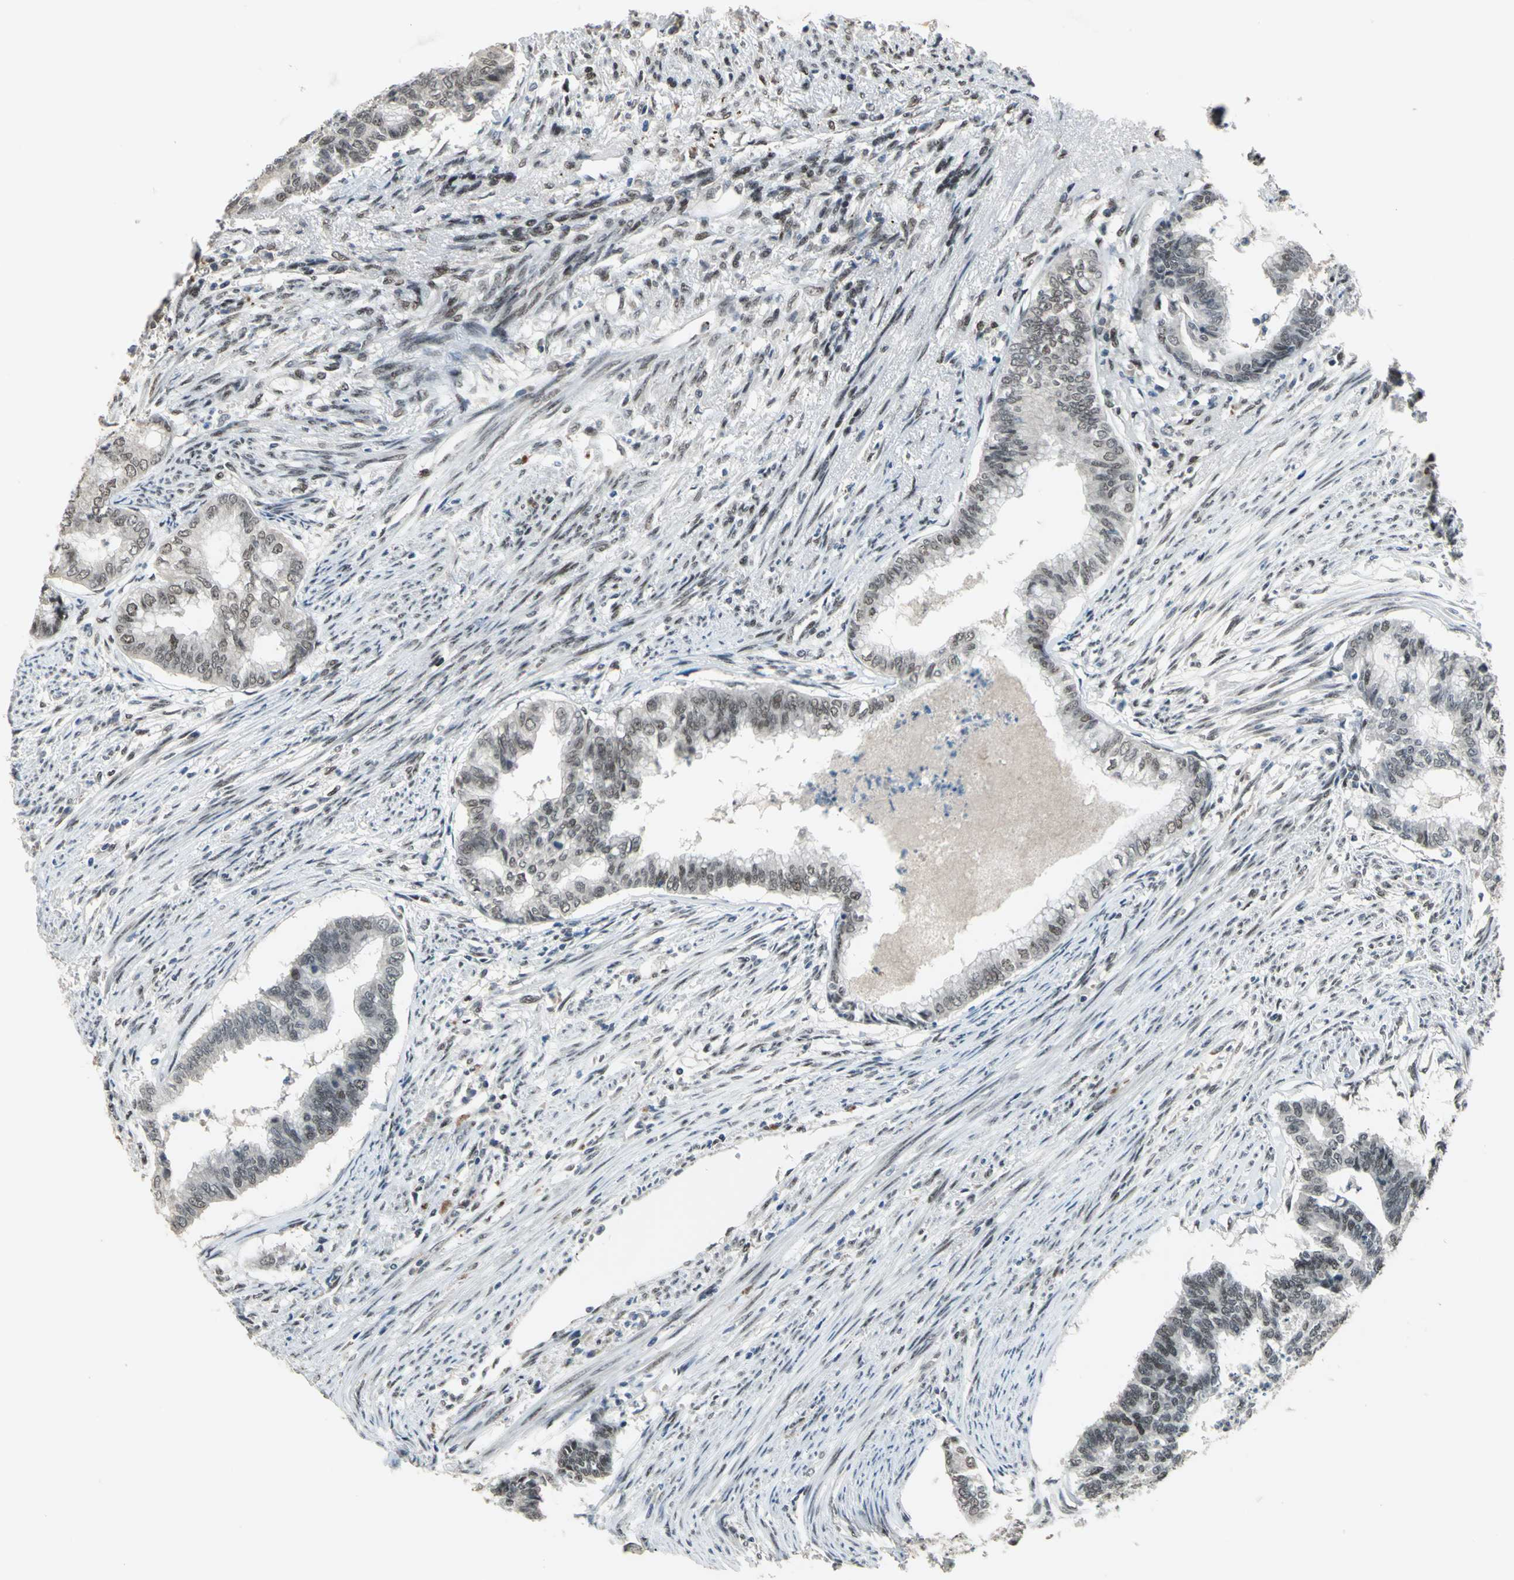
{"staining": {"intensity": "weak", "quantity": "25%-75%", "location": "nuclear"}, "tissue": "endometrial cancer", "cell_type": "Tumor cells", "image_type": "cancer", "snomed": [{"axis": "morphology", "description": "Adenocarcinoma, NOS"}, {"axis": "topography", "description": "Endometrium"}], "caption": "An immunohistochemistry photomicrograph of neoplastic tissue is shown. Protein staining in brown shows weak nuclear positivity in endometrial cancer within tumor cells.", "gene": "ELF2", "patient": {"sex": "female", "age": 79}}